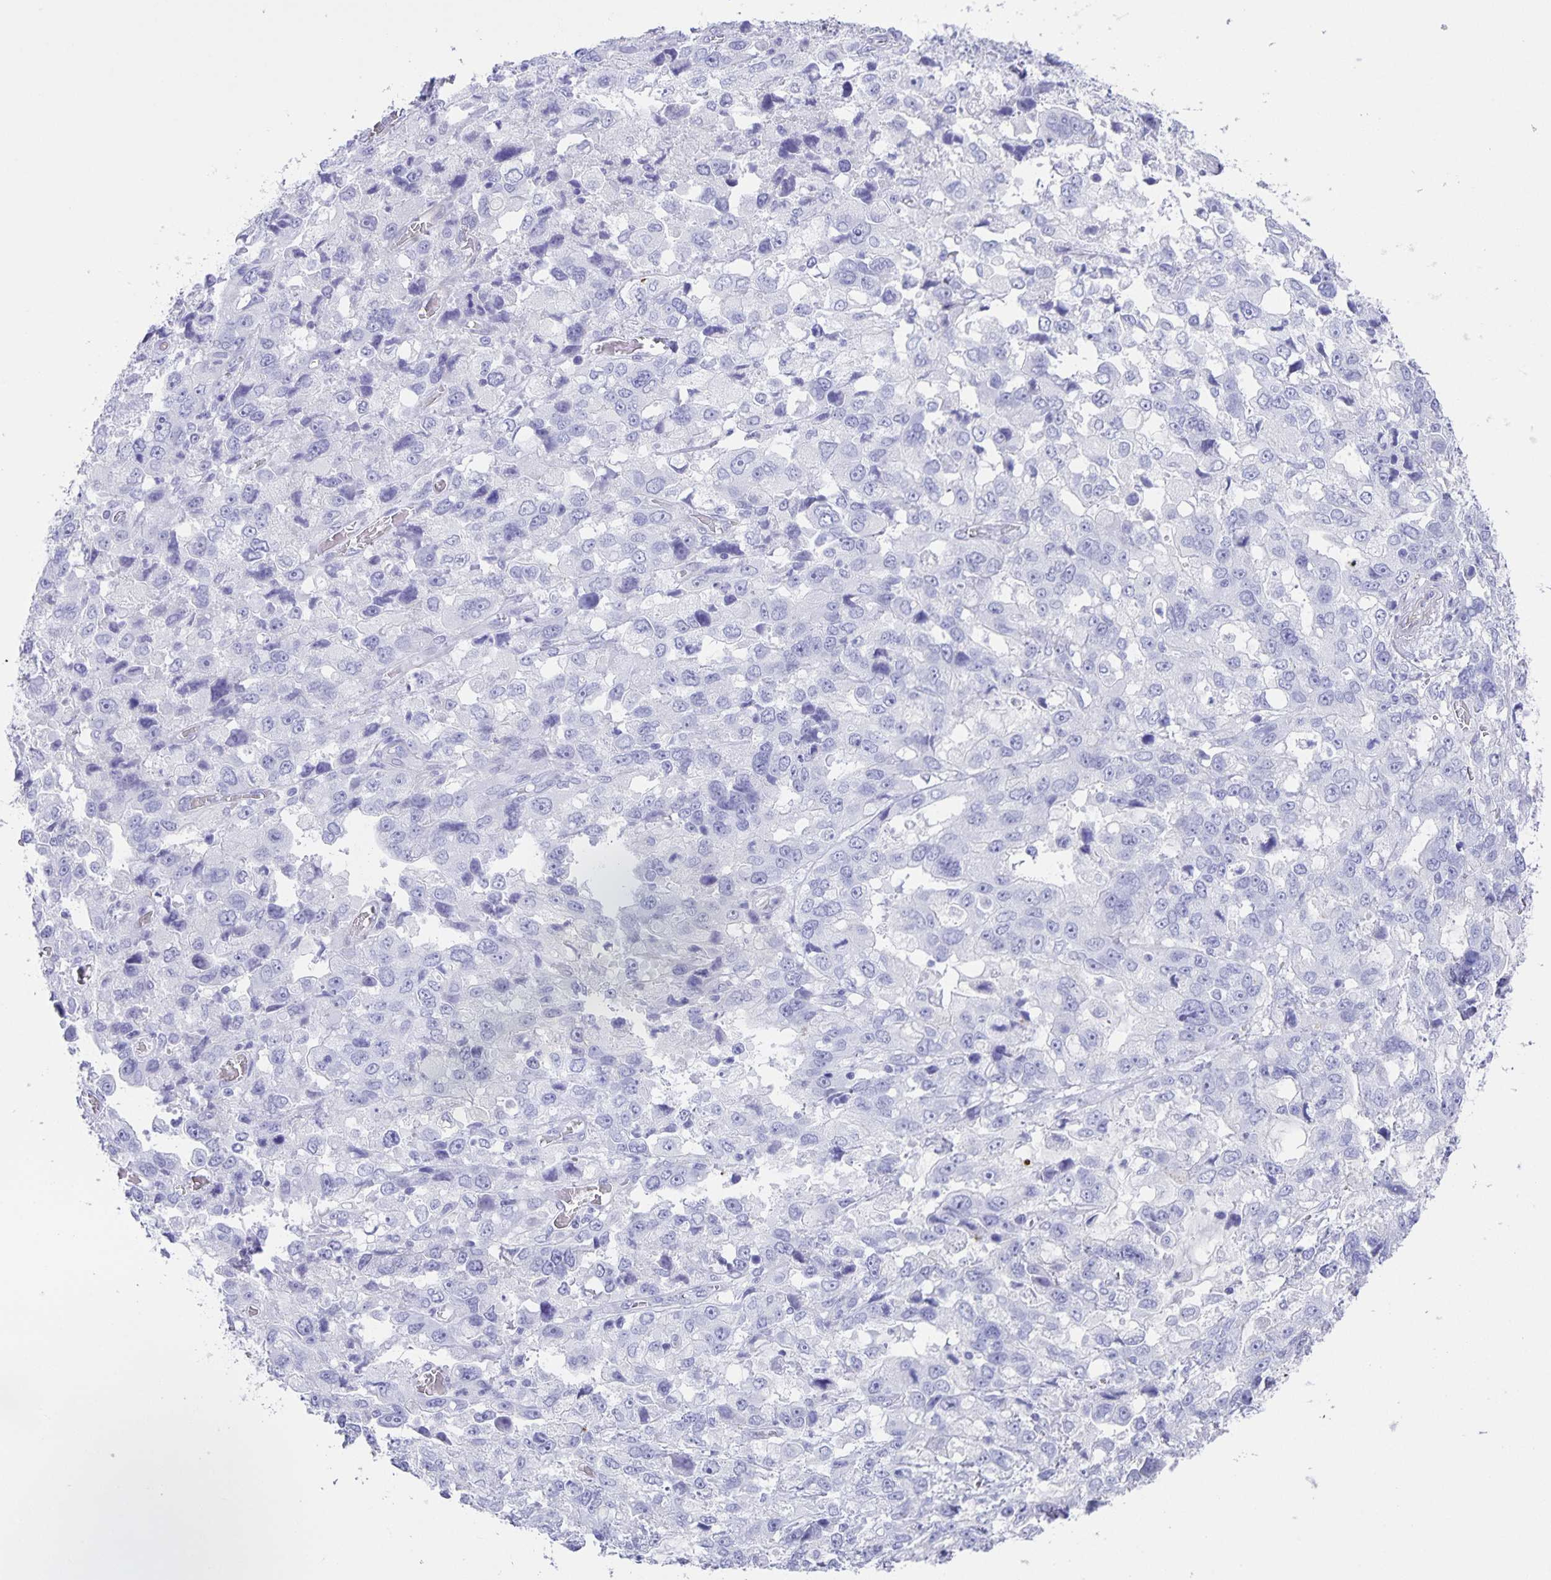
{"staining": {"intensity": "negative", "quantity": "none", "location": "none"}, "tissue": "stomach cancer", "cell_type": "Tumor cells", "image_type": "cancer", "snomed": [{"axis": "morphology", "description": "Adenocarcinoma, NOS"}, {"axis": "topography", "description": "Stomach, upper"}], "caption": "Micrograph shows no protein positivity in tumor cells of stomach adenocarcinoma tissue. (Immunohistochemistry (ihc), brightfield microscopy, high magnification).", "gene": "UBQLN3", "patient": {"sex": "female", "age": 81}}